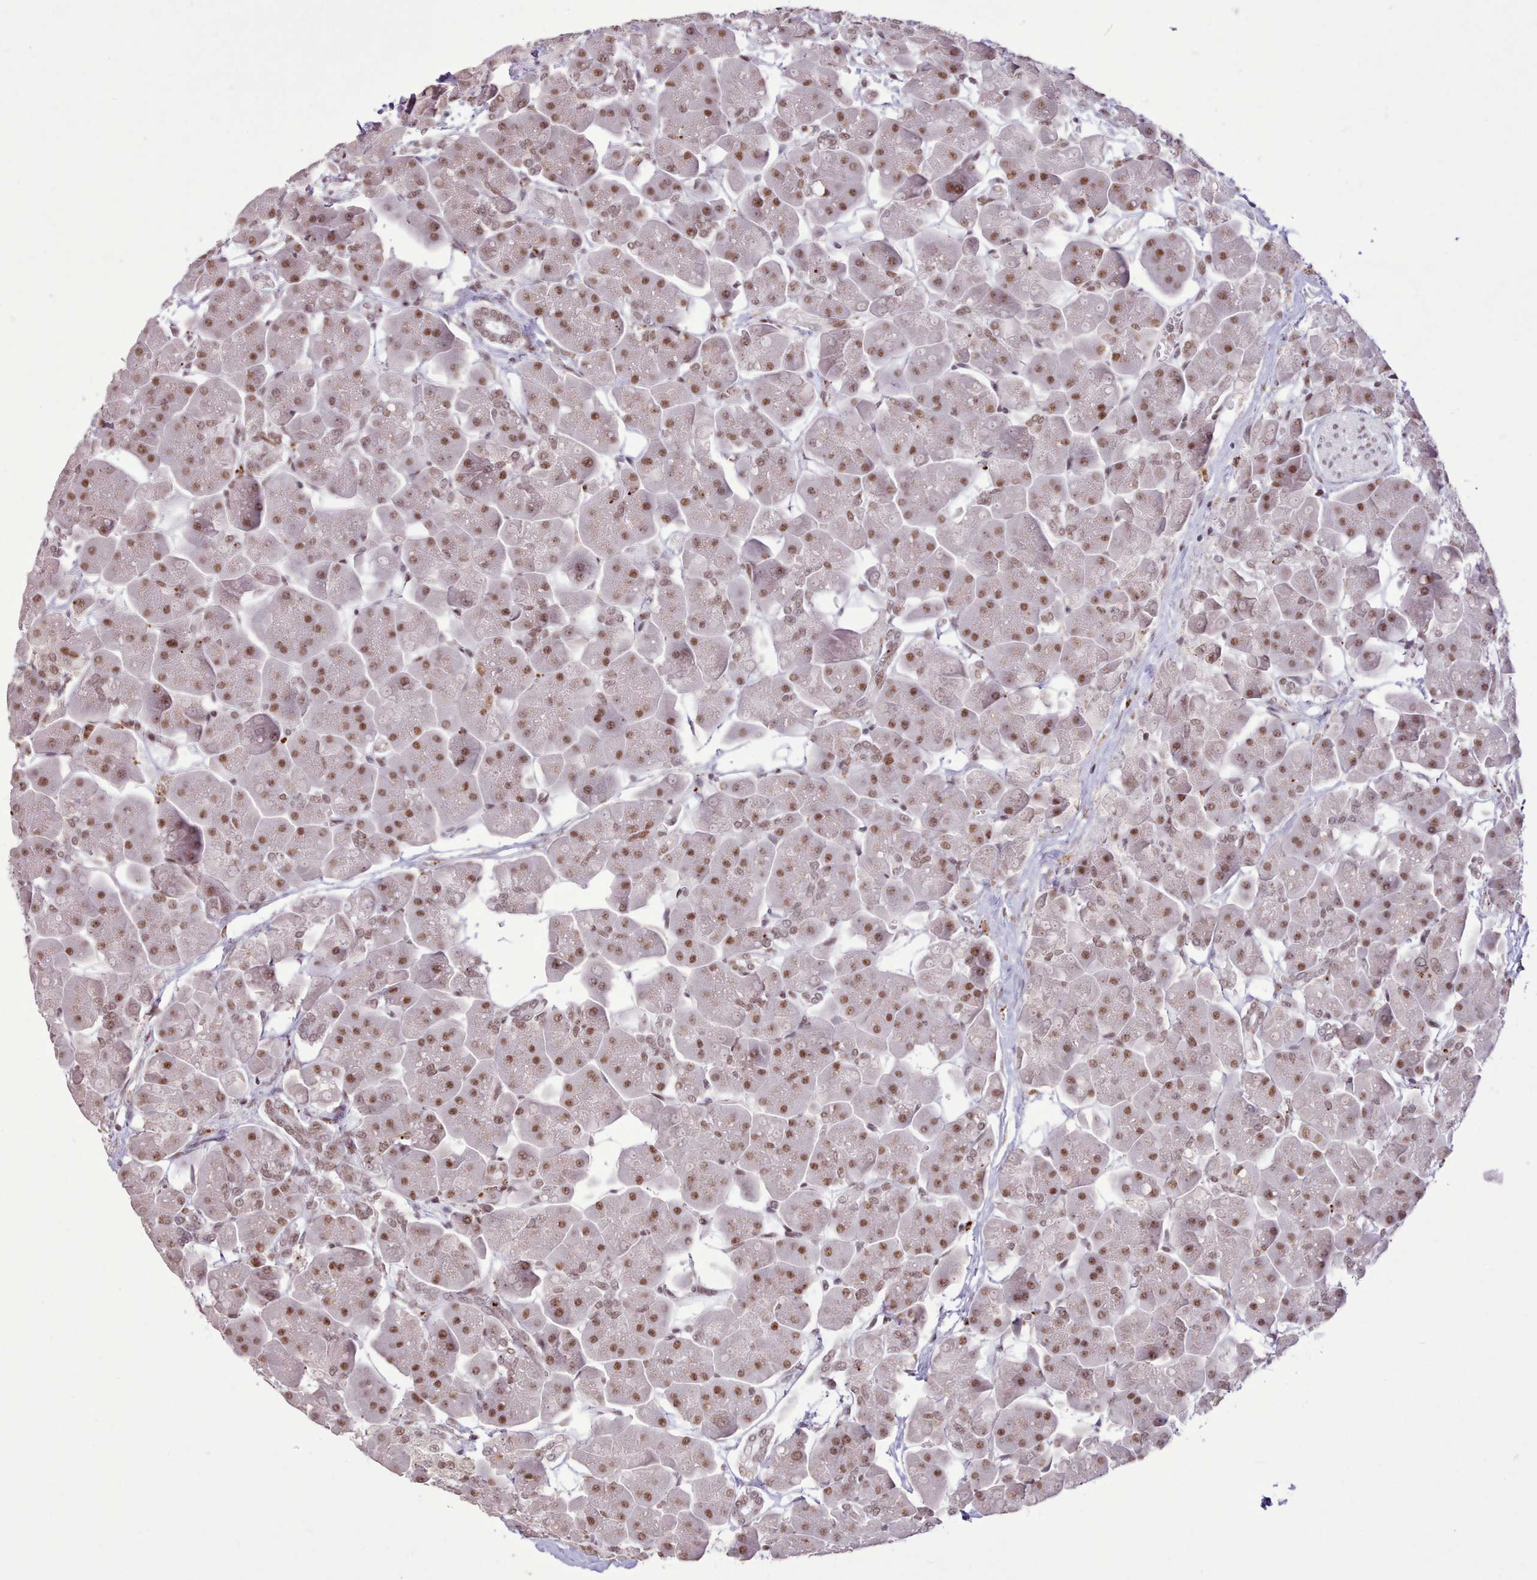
{"staining": {"intensity": "moderate", "quantity": "25%-75%", "location": "nuclear"}, "tissue": "pancreas", "cell_type": "Exocrine glandular cells", "image_type": "normal", "snomed": [{"axis": "morphology", "description": "Normal tissue, NOS"}, {"axis": "topography", "description": "Pancreas"}], "caption": "Exocrine glandular cells display medium levels of moderate nuclear positivity in approximately 25%-75% of cells in benign pancreas.", "gene": "TAF15", "patient": {"sex": "male", "age": 66}}